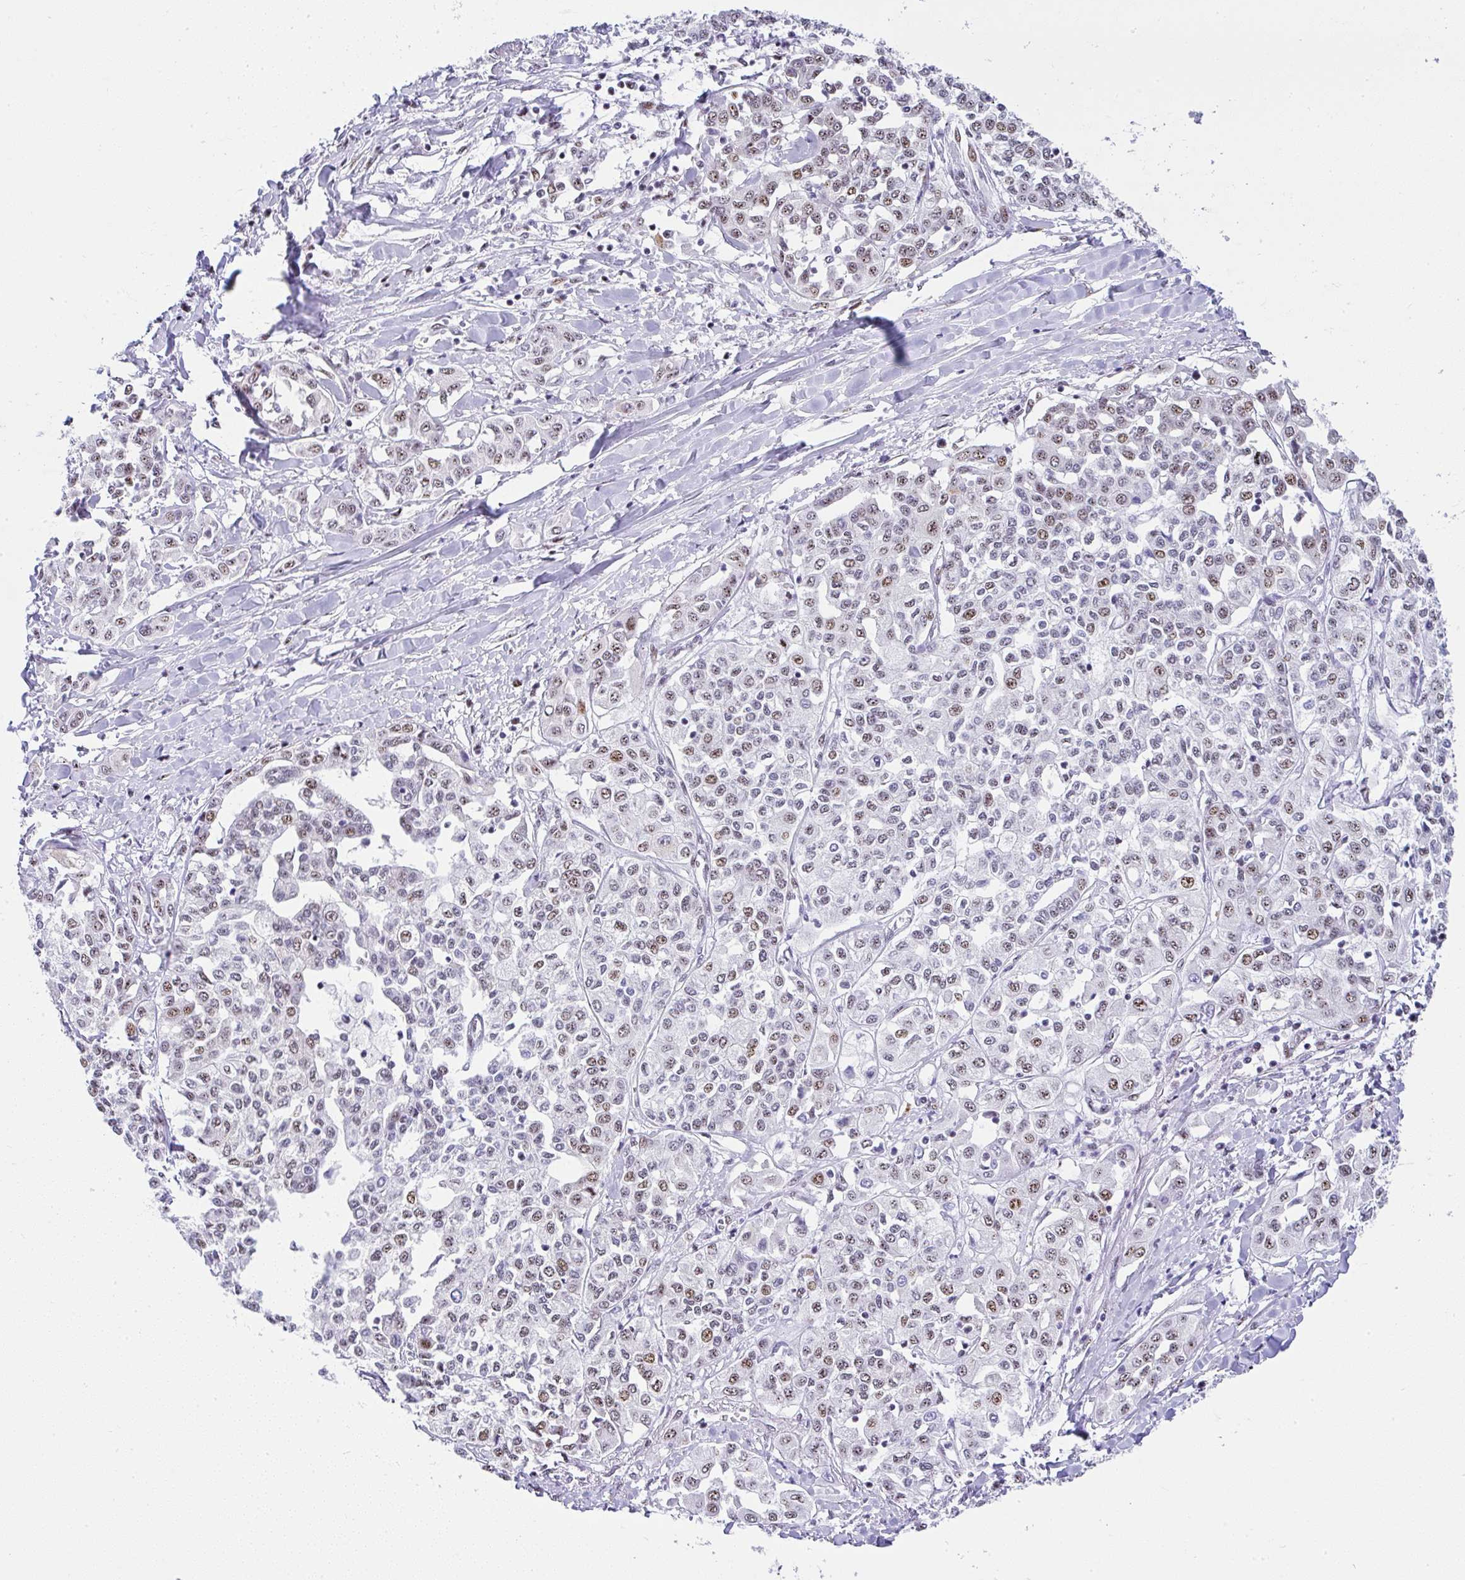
{"staining": {"intensity": "moderate", "quantity": ">75%", "location": "nuclear"}, "tissue": "liver cancer", "cell_type": "Tumor cells", "image_type": "cancer", "snomed": [{"axis": "morphology", "description": "Cholangiocarcinoma"}, {"axis": "topography", "description": "Liver"}], "caption": "High-power microscopy captured an immunohistochemistry (IHC) histopathology image of liver cholangiocarcinoma, revealing moderate nuclear staining in about >75% of tumor cells.", "gene": "NR1D2", "patient": {"sex": "female", "age": 77}}